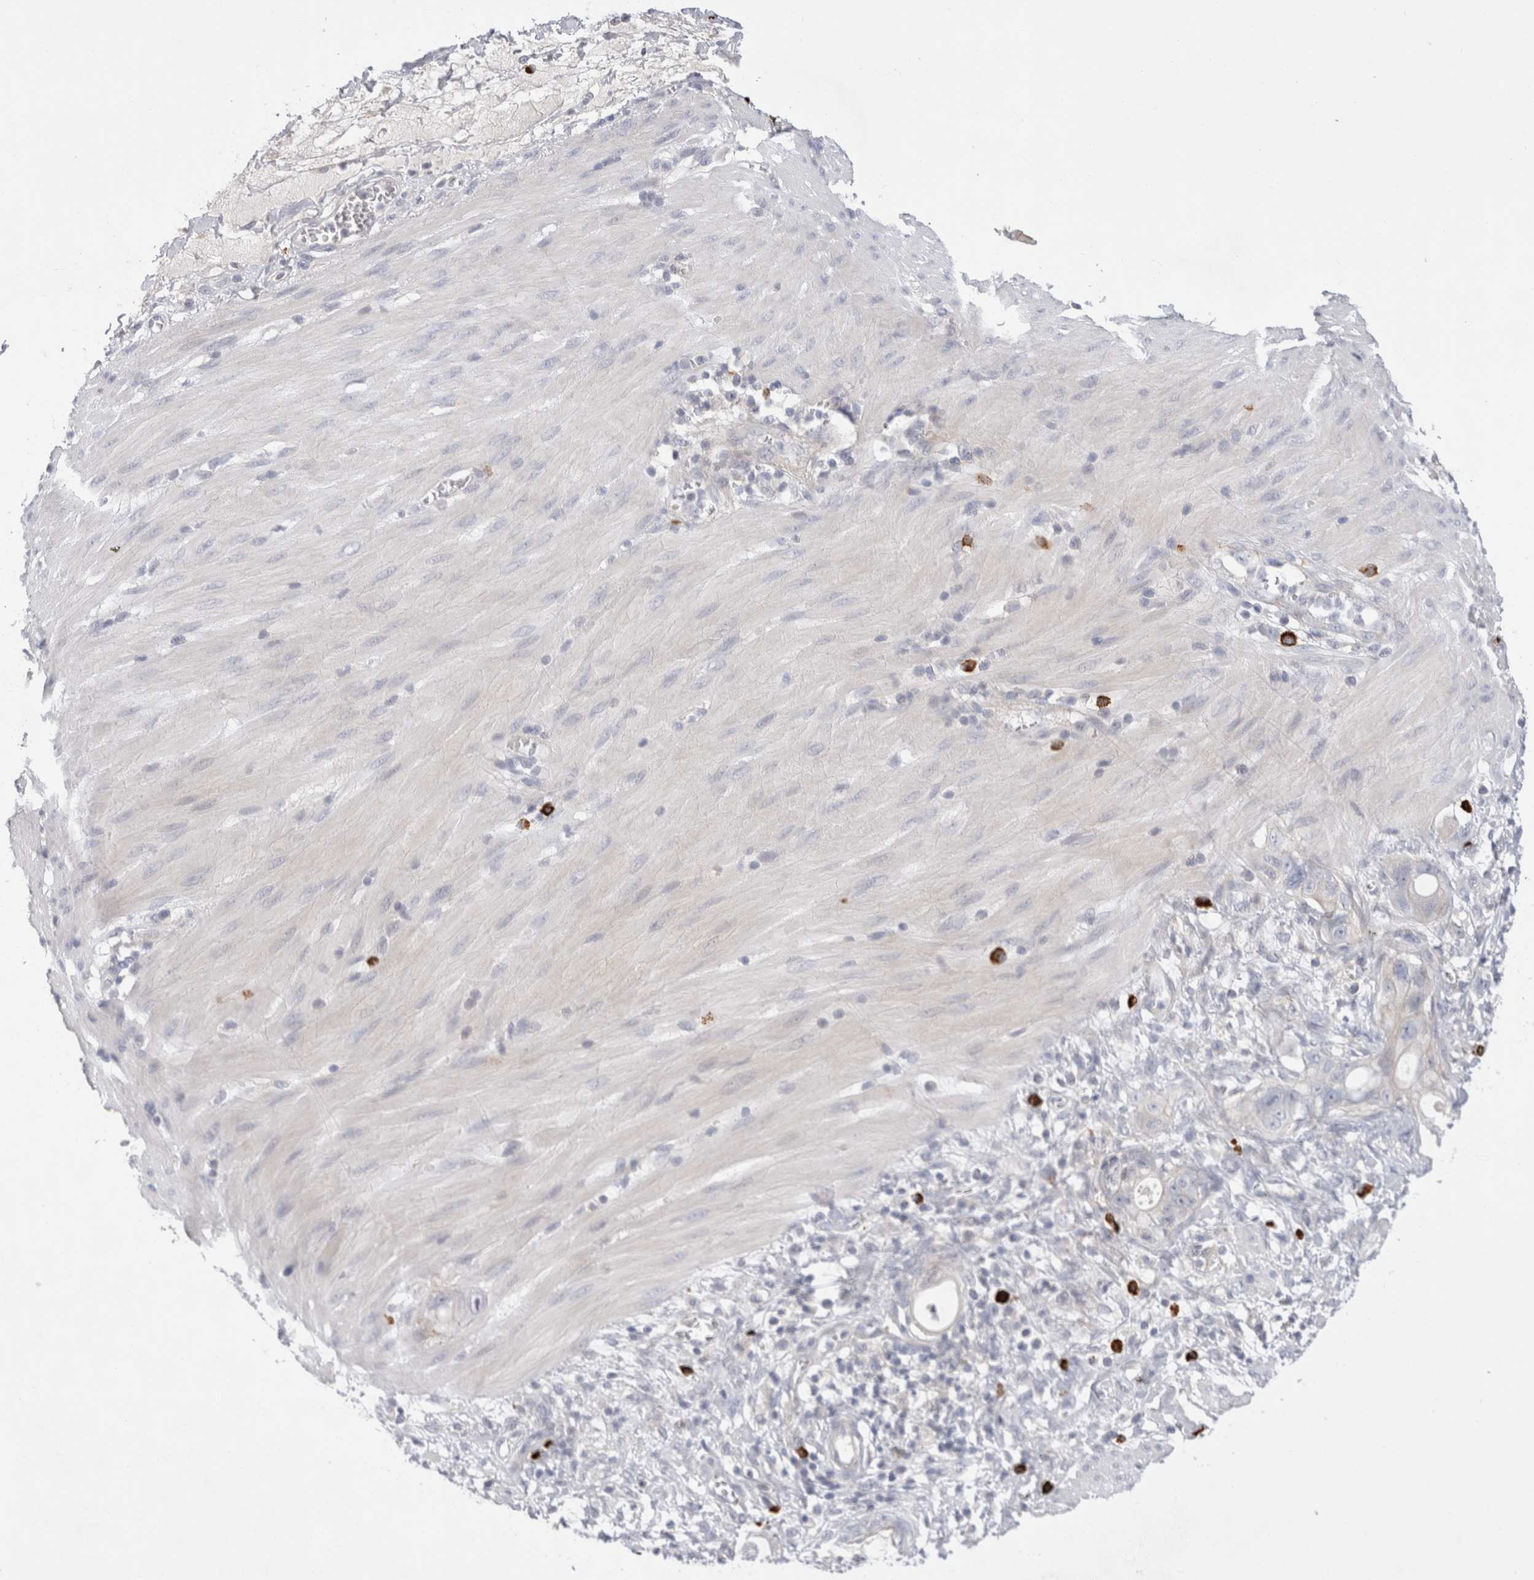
{"staining": {"intensity": "negative", "quantity": "none", "location": "none"}, "tissue": "stomach cancer", "cell_type": "Tumor cells", "image_type": "cancer", "snomed": [{"axis": "morphology", "description": "Adenocarcinoma, NOS"}, {"axis": "topography", "description": "Stomach"}, {"axis": "topography", "description": "Stomach, lower"}], "caption": "Human stomach cancer (adenocarcinoma) stained for a protein using immunohistochemistry (IHC) demonstrates no positivity in tumor cells.", "gene": "SPINK2", "patient": {"sex": "female", "age": 48}}